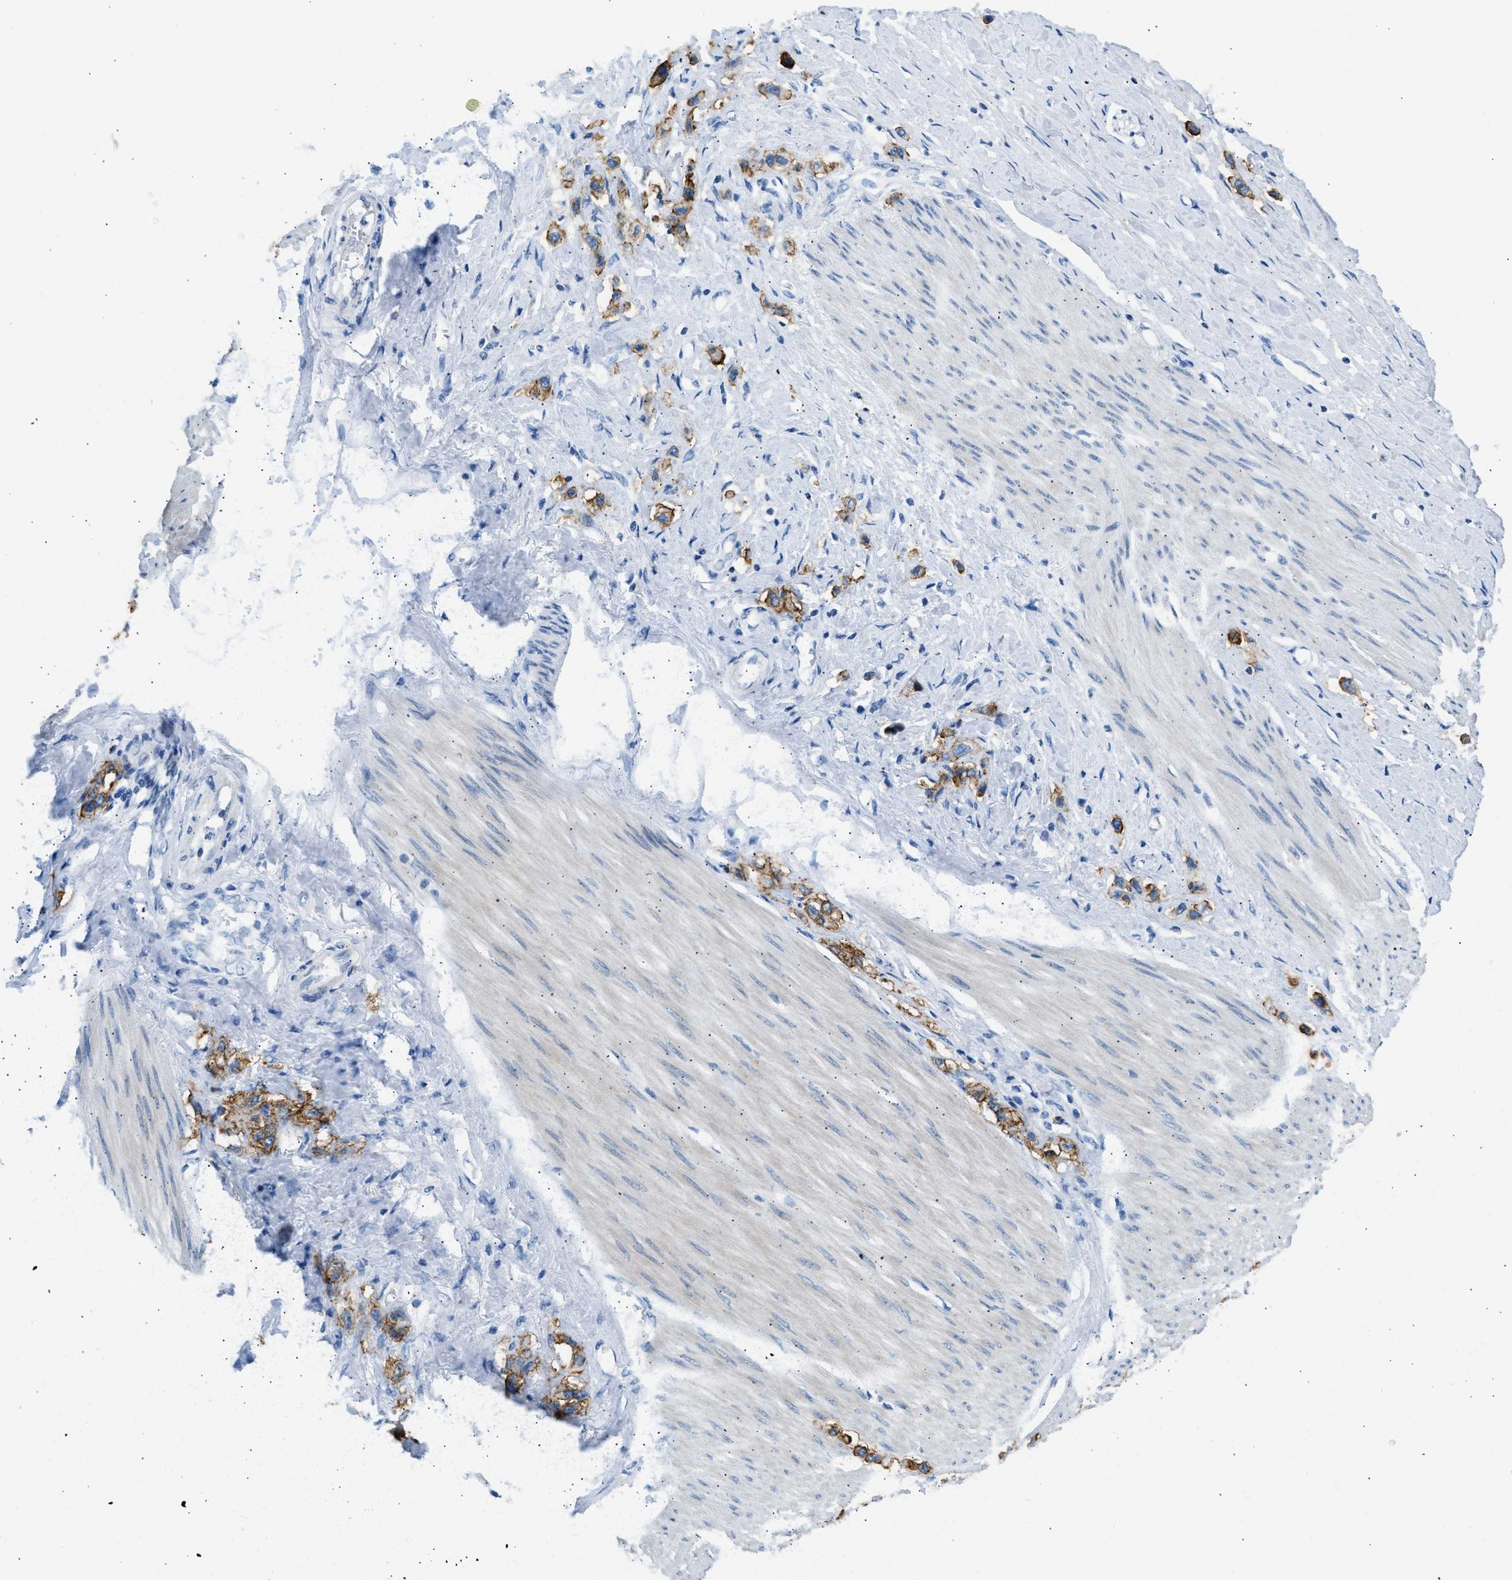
{"staining": {"intensity": "moderate", "quantity": "25%-75%", "location": "cytoplasmic/membranous"}, "tissue": "stomach cancer", "cell_type": "Tumor cells", "image_type": "cancer", "snomed": [{"axis": "morphology", "description": "Adenocarcinoma, NOS"}, {"axis": "topography", "description": "Stomach"}], "caption": "This is a photomicrograph of immunohistochemistry (IHC) staining of stomach cancer (adenocarcinoma), which shows moderate staining in the cytoplasmic/membranous of tumor cells.", "gene": "CLDN18", "patient": {"sex": "female", "age": 65}}